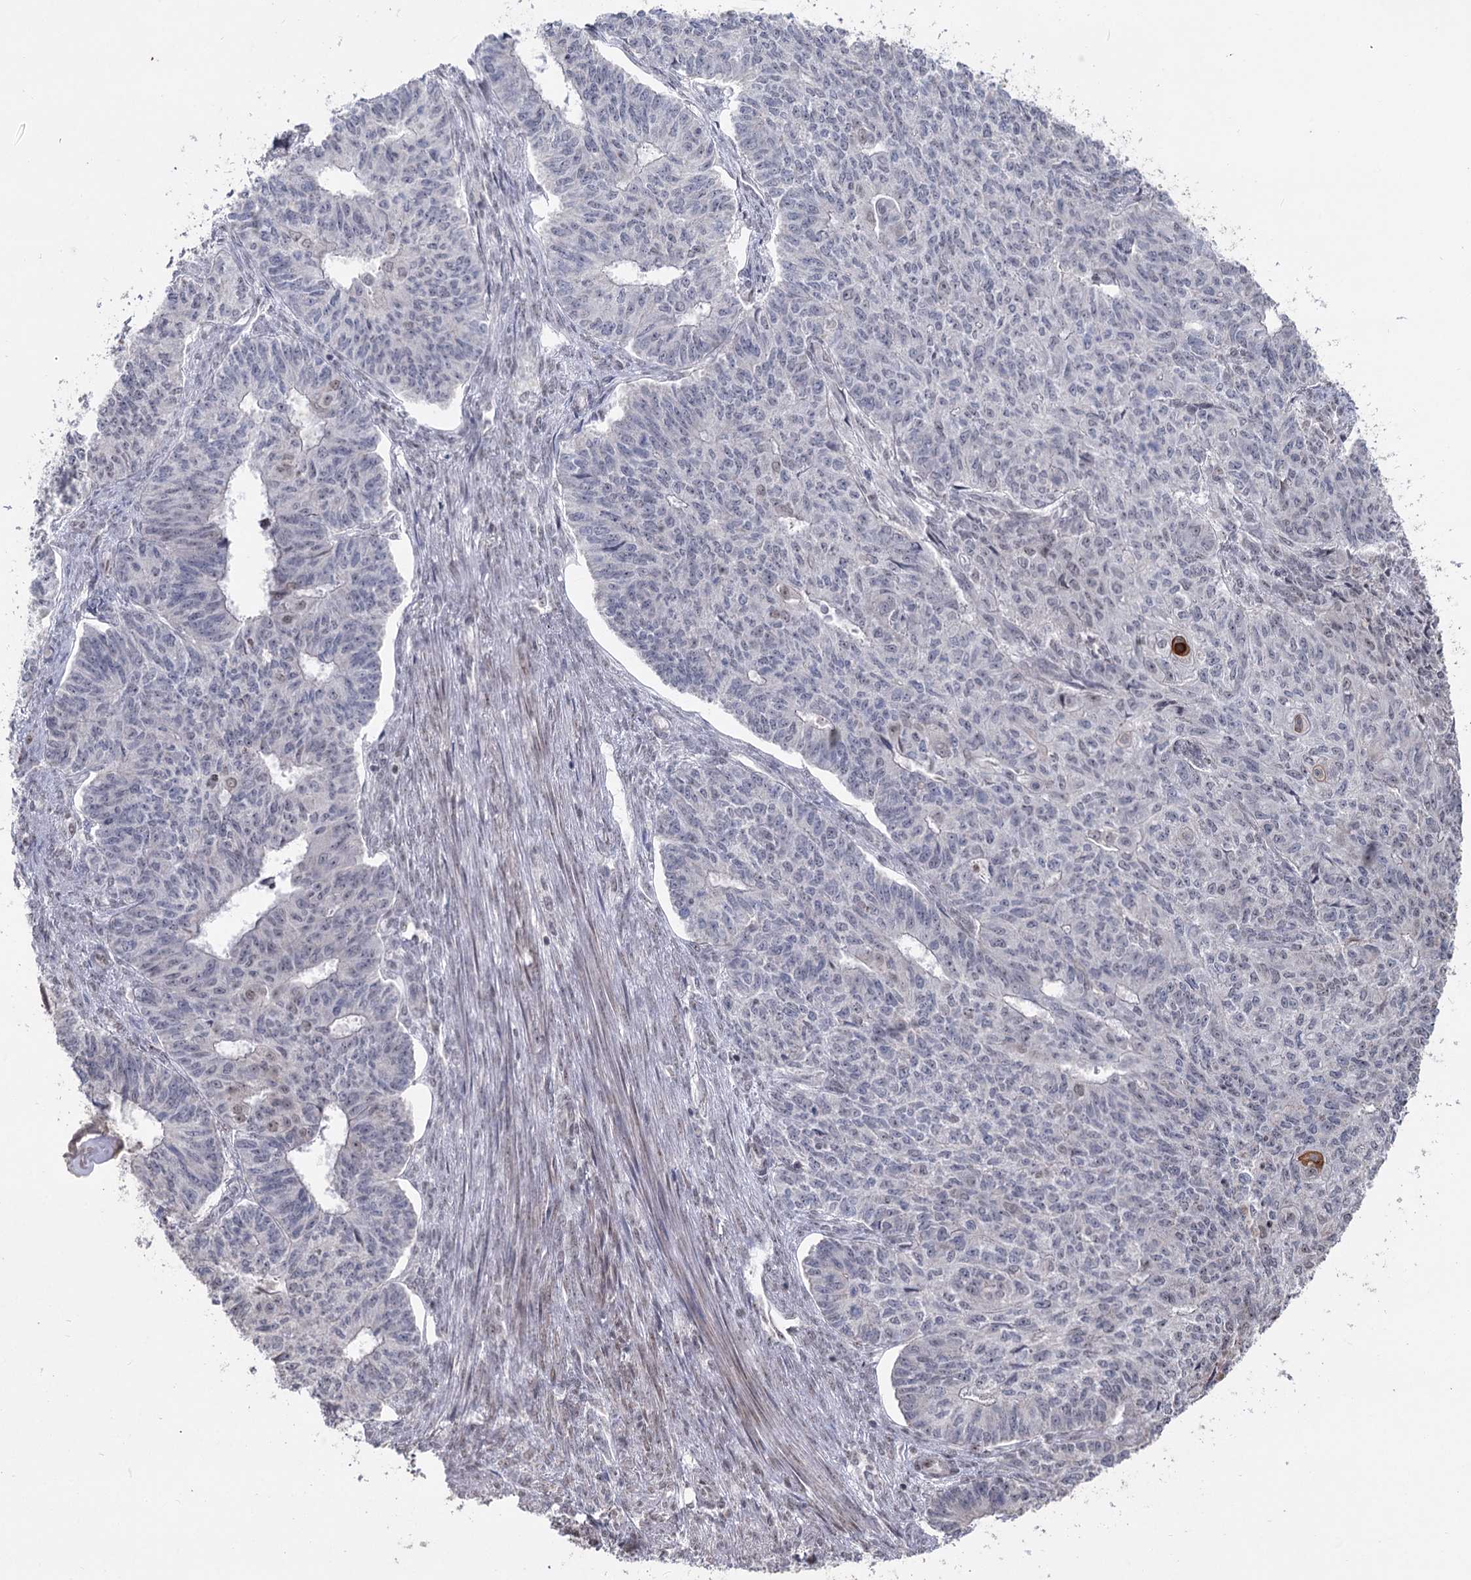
{"staining": {"intensity": "negative", "quantity": "none", "location": "none"}, "tissue": "endometrial cancer", "cell_type": "Tumor cells", "image_type": "cancer", "snomed": [{"axis": "morphology", "description": "Adenocarcinoma, NOS"}, {"axis": "topography", "description": "Endometrium"}], "caption": "Tumor cells show no significant staining in endometrial adenocarcinoma.", "gene": "RUFY4", "patient": {"sex": "female", "age": 32}}